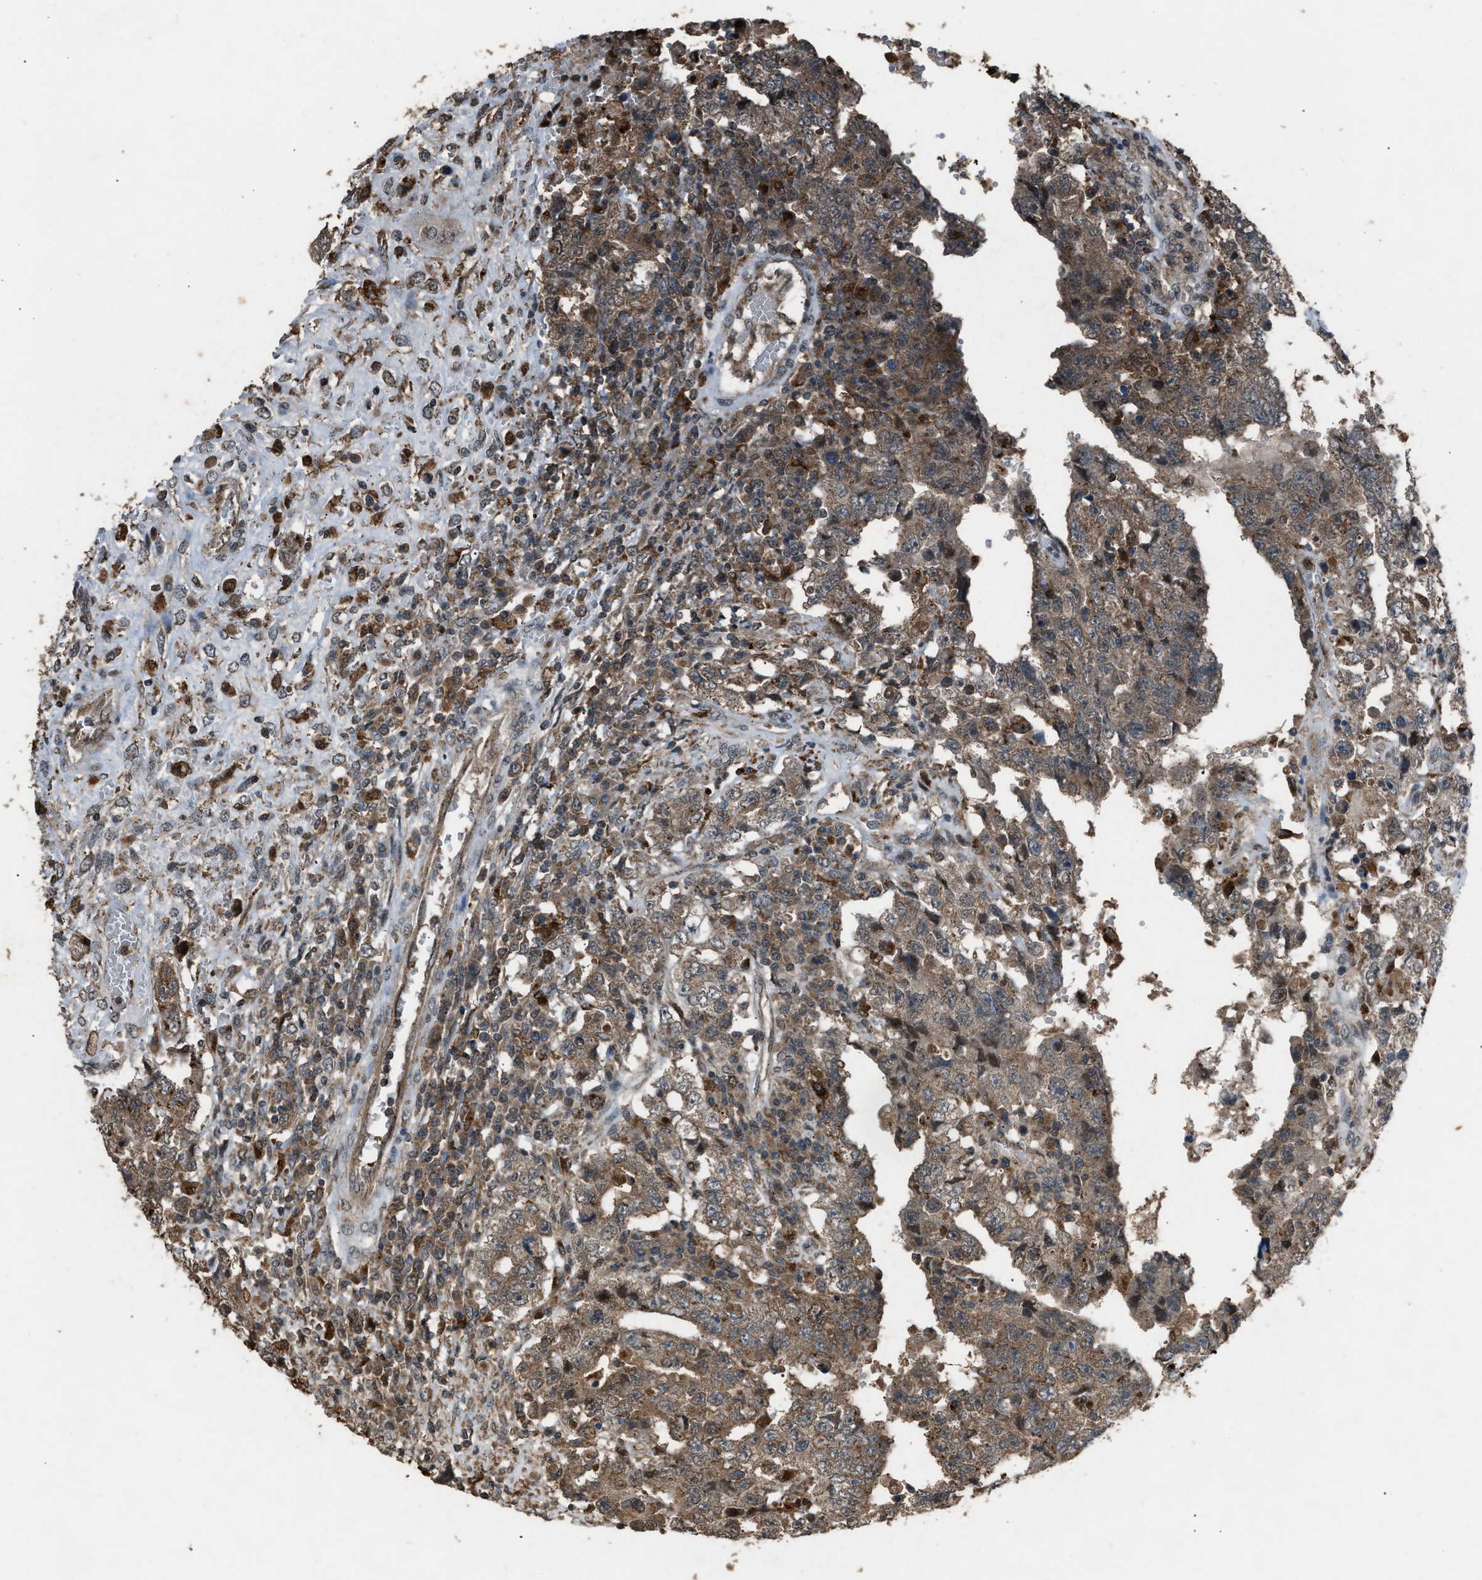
{"staining": {"intensity": "moderate", "quantity": ">75%", "location": "cytoplasmic/membranous"}, "tissue": "testis cancer", "cell_type": "Tumor cells", "image_type": "cancer", "snomed": [{"axis": "morphology", "description": "Carcinoma, Embryonal, NOS"}, {"axis": "topography", "description": "Testis"}], "caption": "Human embryonal carcinoma (testis) stained for a protein (brown) exhibits moderate cytoplasmic/membranous positive positivity in approximately >75% of tumor cells.", "gene": "PSMD1", "patient": {"sex": "male", "age": 26}}